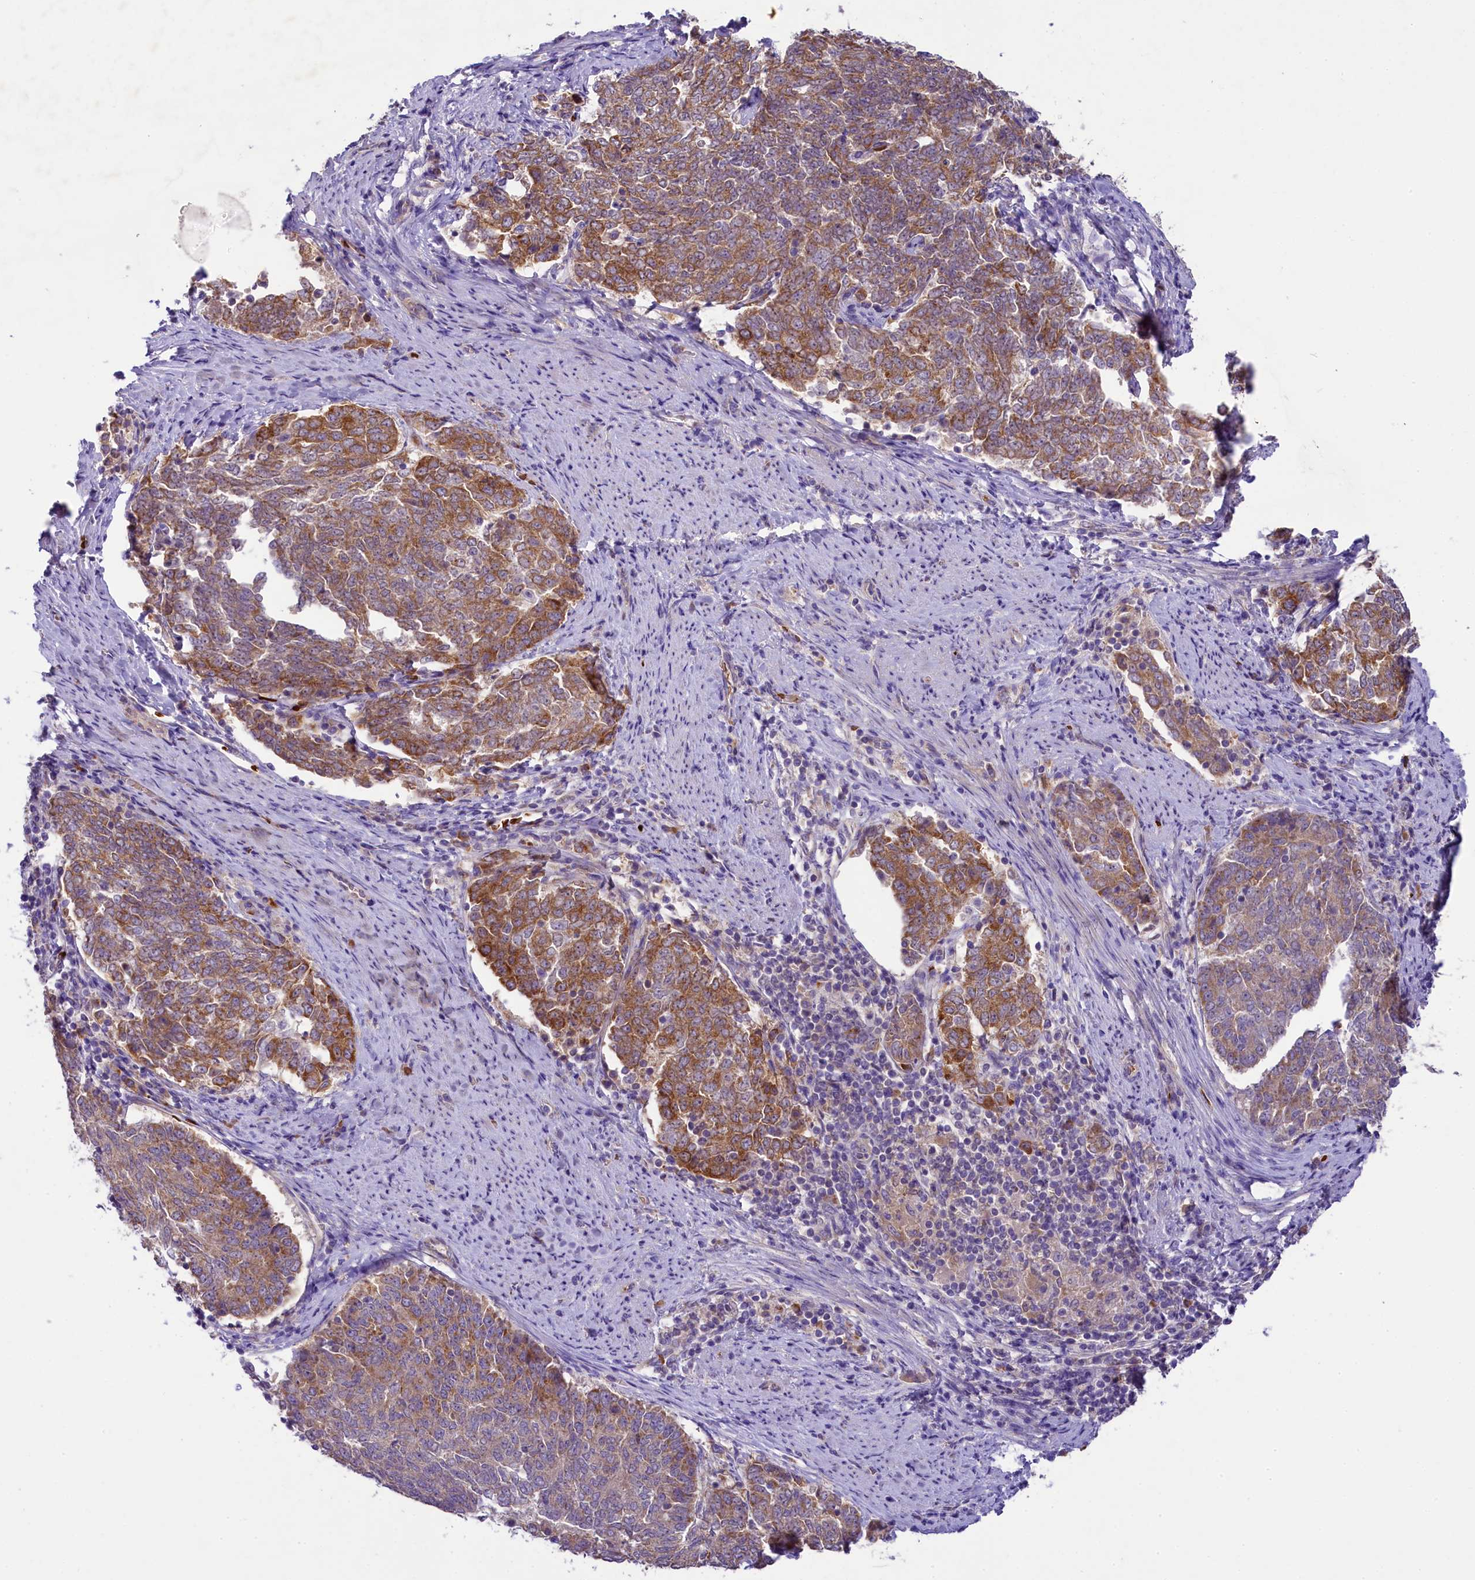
{"staining": {"intensity": "moderate", "quantity": ">75%", "location": "cytoplasmic/membranous"}, "tissue": "endometrial cancer", "cell_type": "Tumor cells", "image_type": "cancer", "snomed": [{"axis": "morphology", "description": "Adenocarcinoma, NOS"}, {"axis": "topography", "description": "Endometrium"}], "caption": "This is an image of immunohistochemistry staining of endometrial adenocarcinoma, which shows moderate expression in the cytoplasmic/membranous of tumor cells.", "gene": "LARP4", "patient": {"sex": "female", "age": 80}}